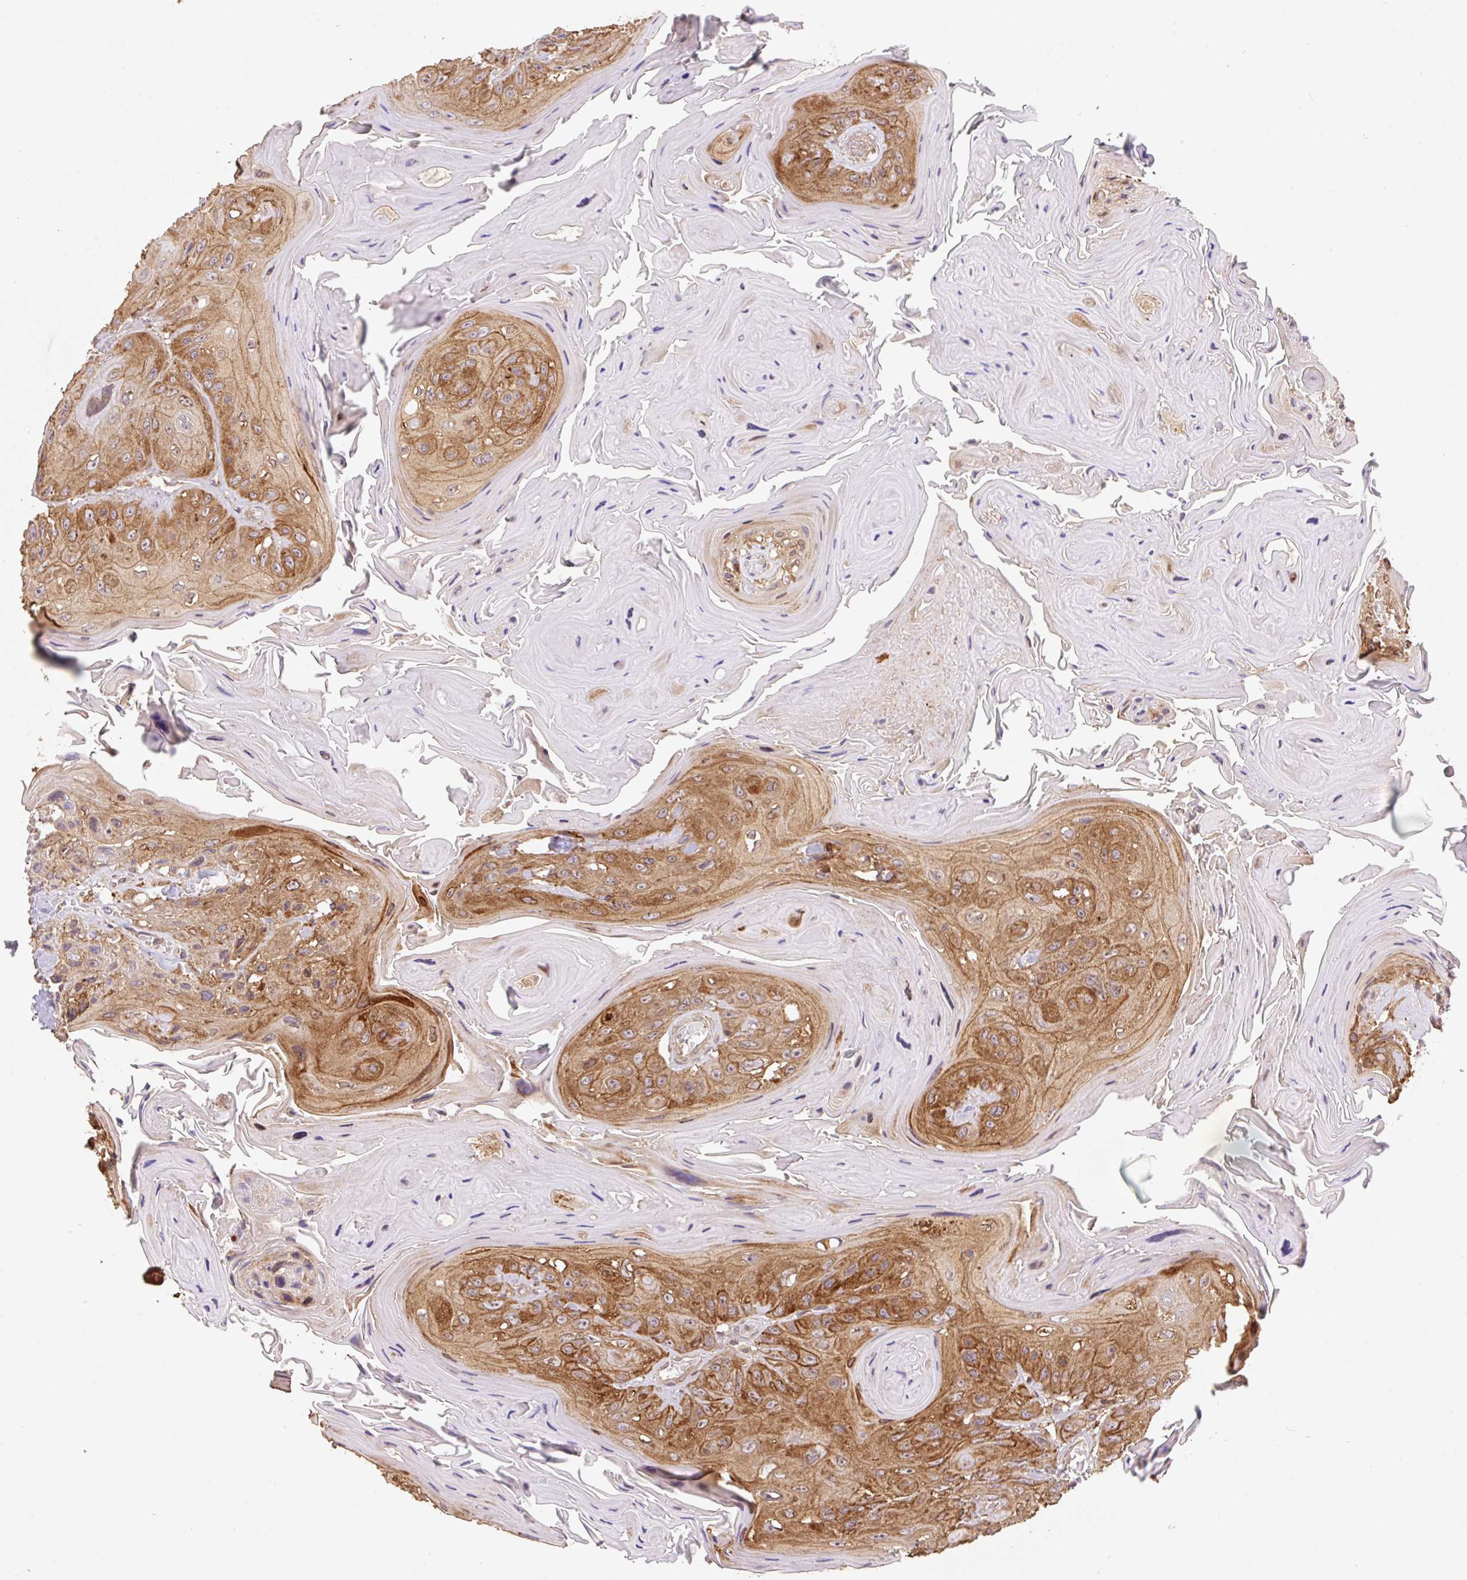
{"staining": {"intensity": "strong", "quantity": ">75%", "location": "cytoplasmic/membranous"}, "tissue": "head and neck cancer", "cell_type": "Tumor cells", "image_type": "cancer", "snomed": [{"axis": "morphology", "description": "Squamous cell carcinoma, NOS"}, {"axis": "topography", "description": "Head-Neck"}], "caption": "A micrograph of human head and neck cancer stained for a protein reveals strong cytoplasmic/membranous brown staining in tumor cells.", "gene": "COX8A", "patient": {"sex": "female", "age": 59}}